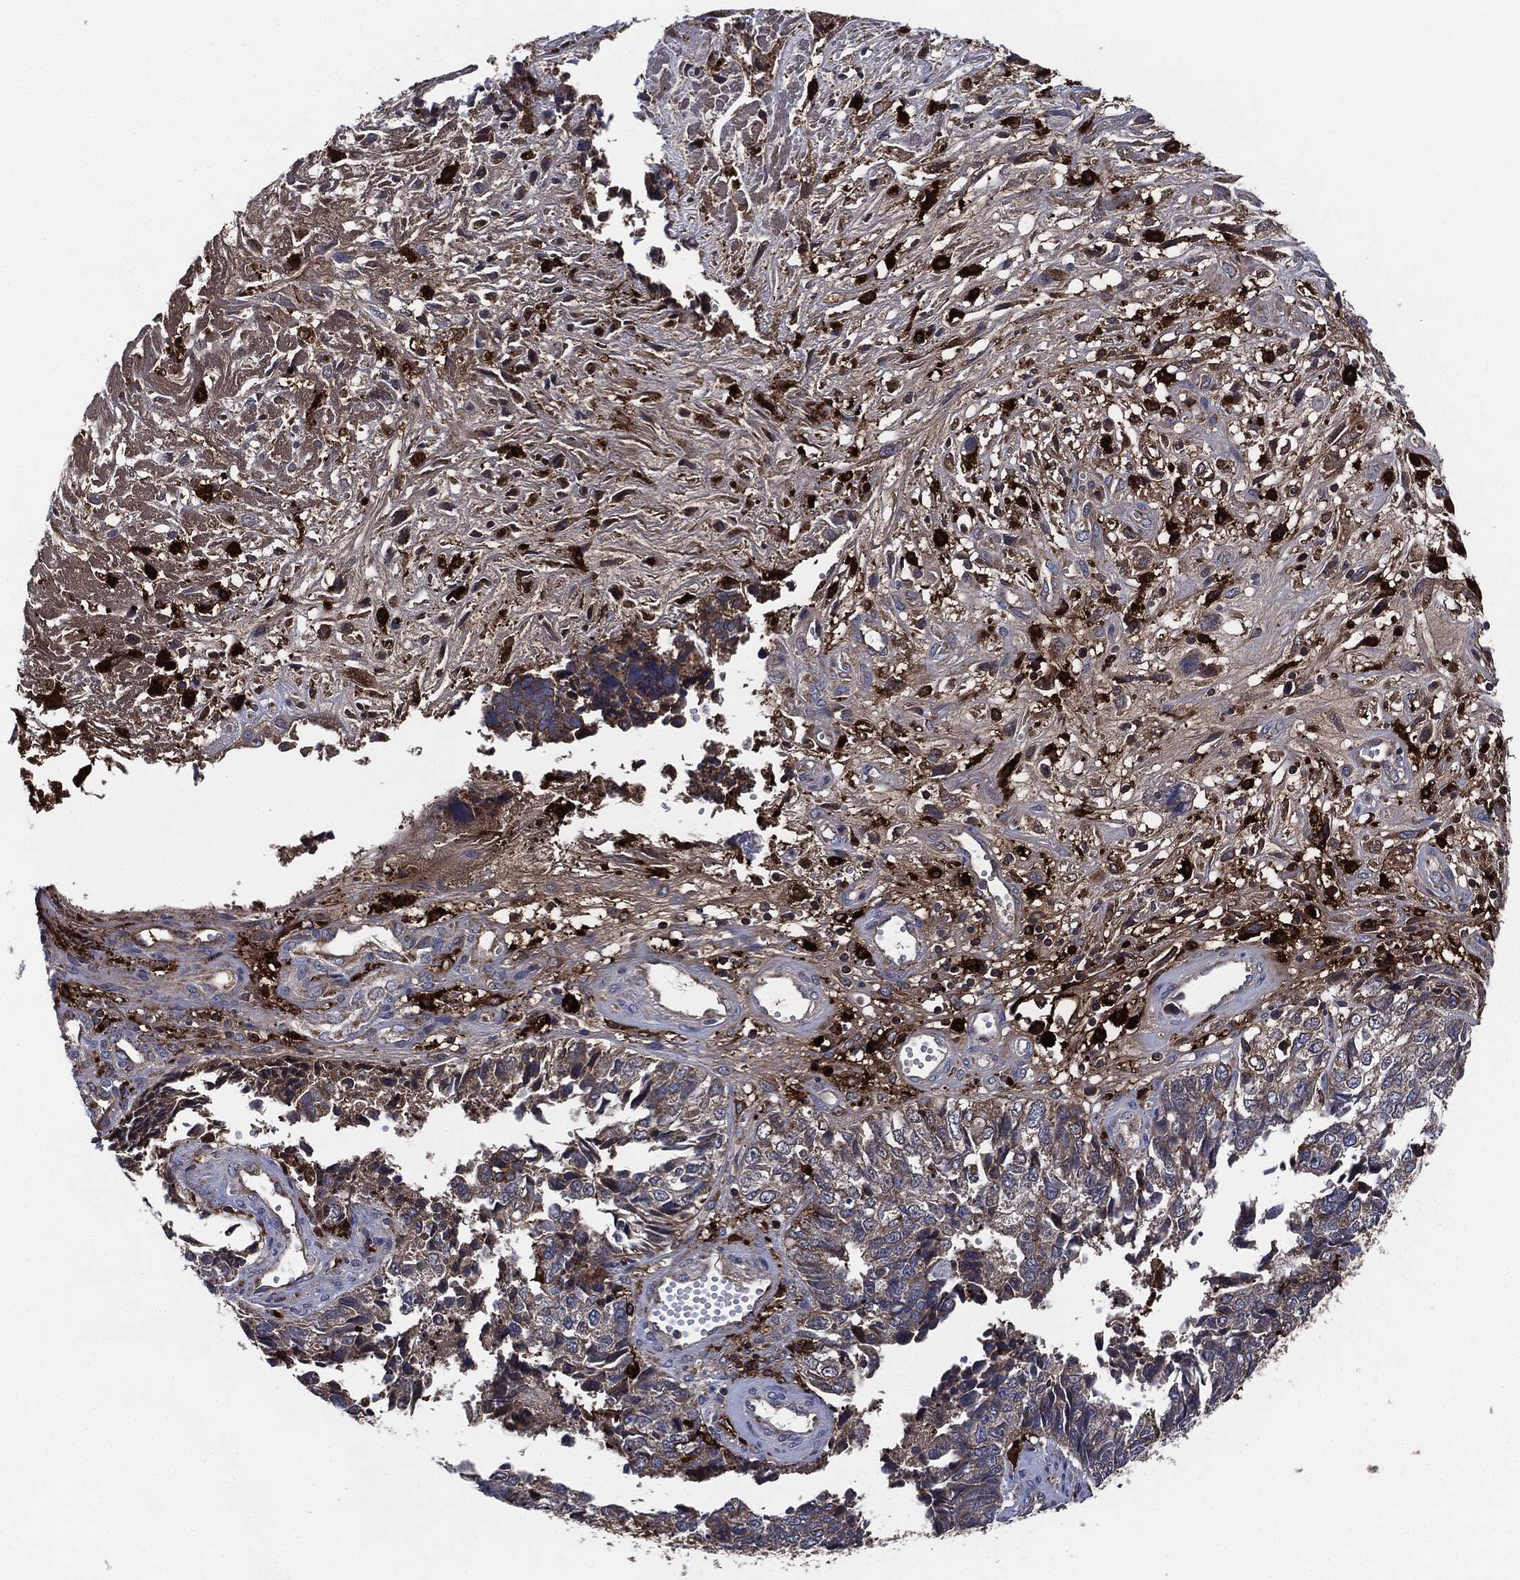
{"staining": {"intensity": "weak", "quantity": "25%-75%", "location": "cytoplasmic/membranous"}, "tissue": "cervical cancer", "cell_type": "Tumor cells", "image_type": "cancer", "snomed": [{"axis": "morphology", "description": "Squamous cell carcinoma, NOS"}, {"axis": "topography", "description": "Cervix"}], "caption": "IHC staining of cervical cancer, which reveals low levels of weak cytoplasmic/membranous positivity in about 25%-75% of tumor cells indicating weak cytoplasmic/membranous protein staining. The staining was performed using DAB (brown) for protein detection and nuclei were counterstained in hematoxylin (blue).", "gene": "TMEM11", "patient": {"sex": "female", "age": 63}}